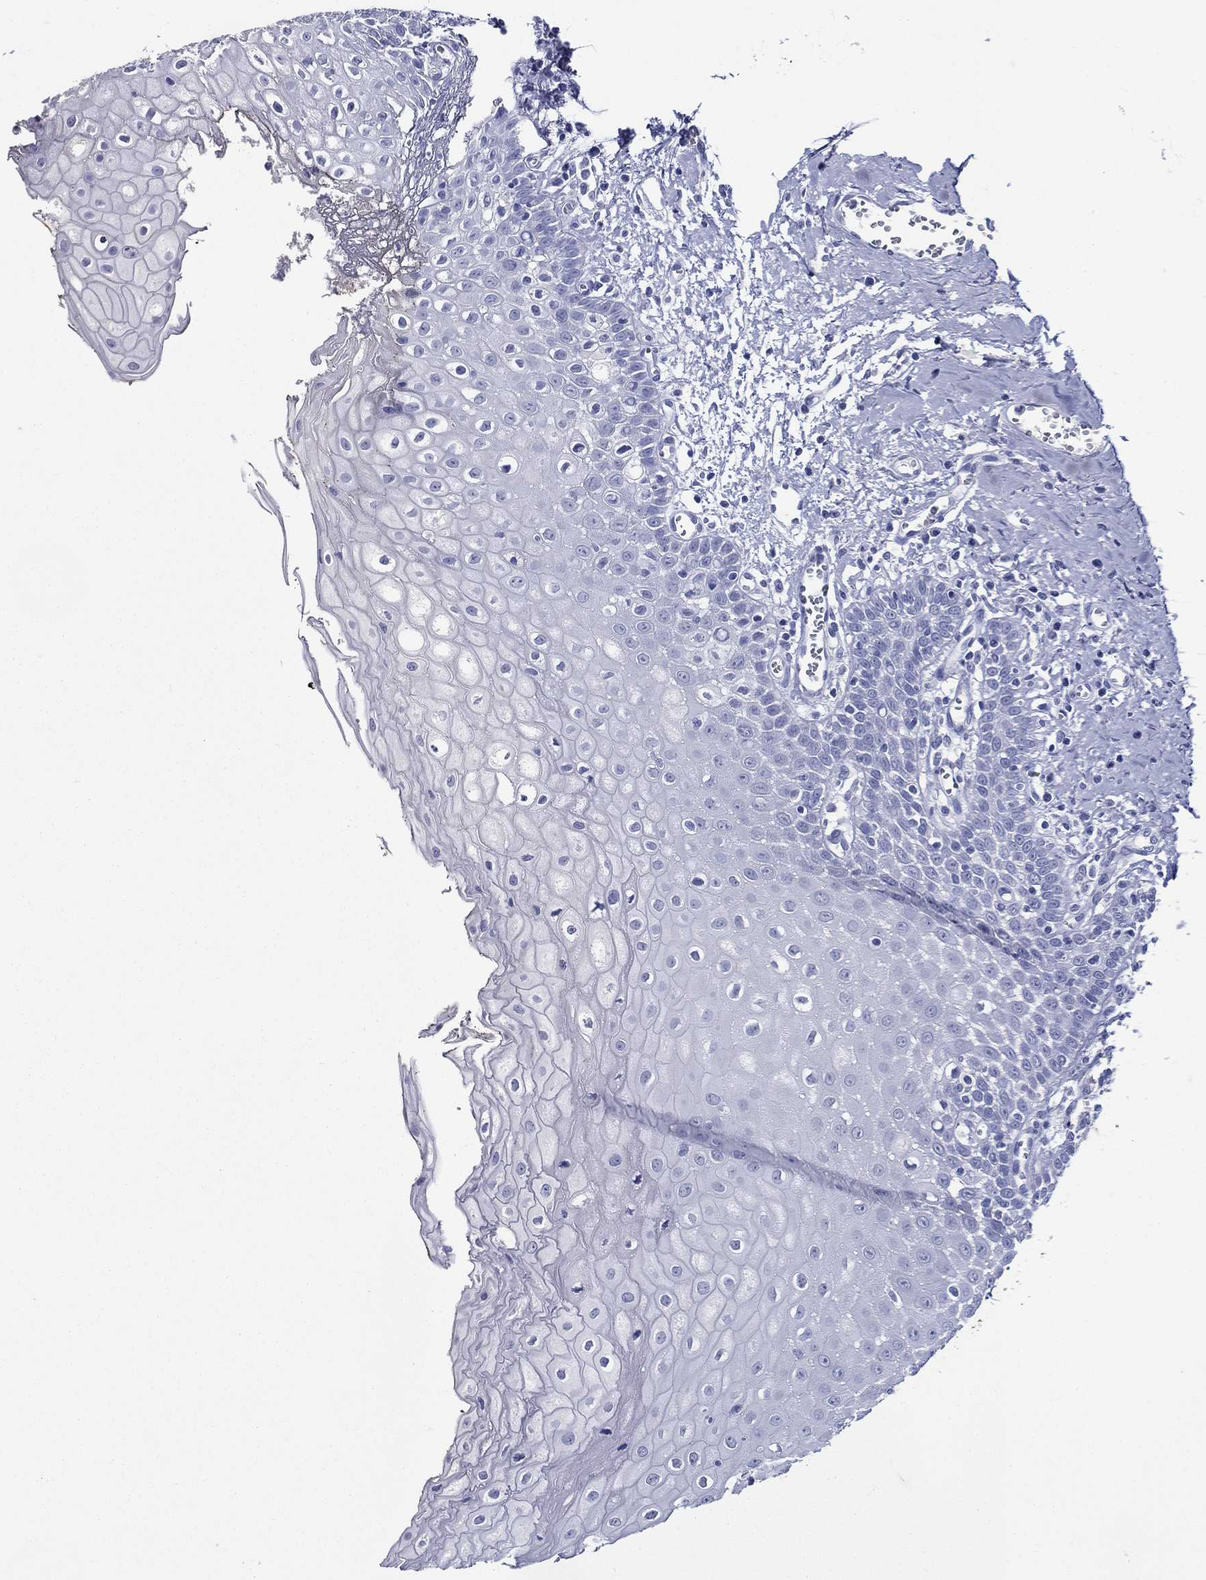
{"staining": {"intensity": "negative", "quantity": "none", "location": "none"}, "tissue": "oral mucosa", "cell_type": "Squamous epithelial cells", "image_type": "normal", "snomed": [{"axis": "morphology", "description": "Normal tissue, NOS"}, {"axis": "morphology", "description": "Squamous cell carcinoma, NOS"}, {"axis": "topography", "description": "Oral tissue"}, {"axis": "topography", "description": "Head-Neck"}], "caption": "Oral mucosa was stained to show a protein in brown. There is no significant positivity in squamous epithelial cells. (DAB immunohistochemistry (IHC) with hematoxylin counter stain).", "gene": "ACE2", "patient": {"sex": "female", "age": 74}}